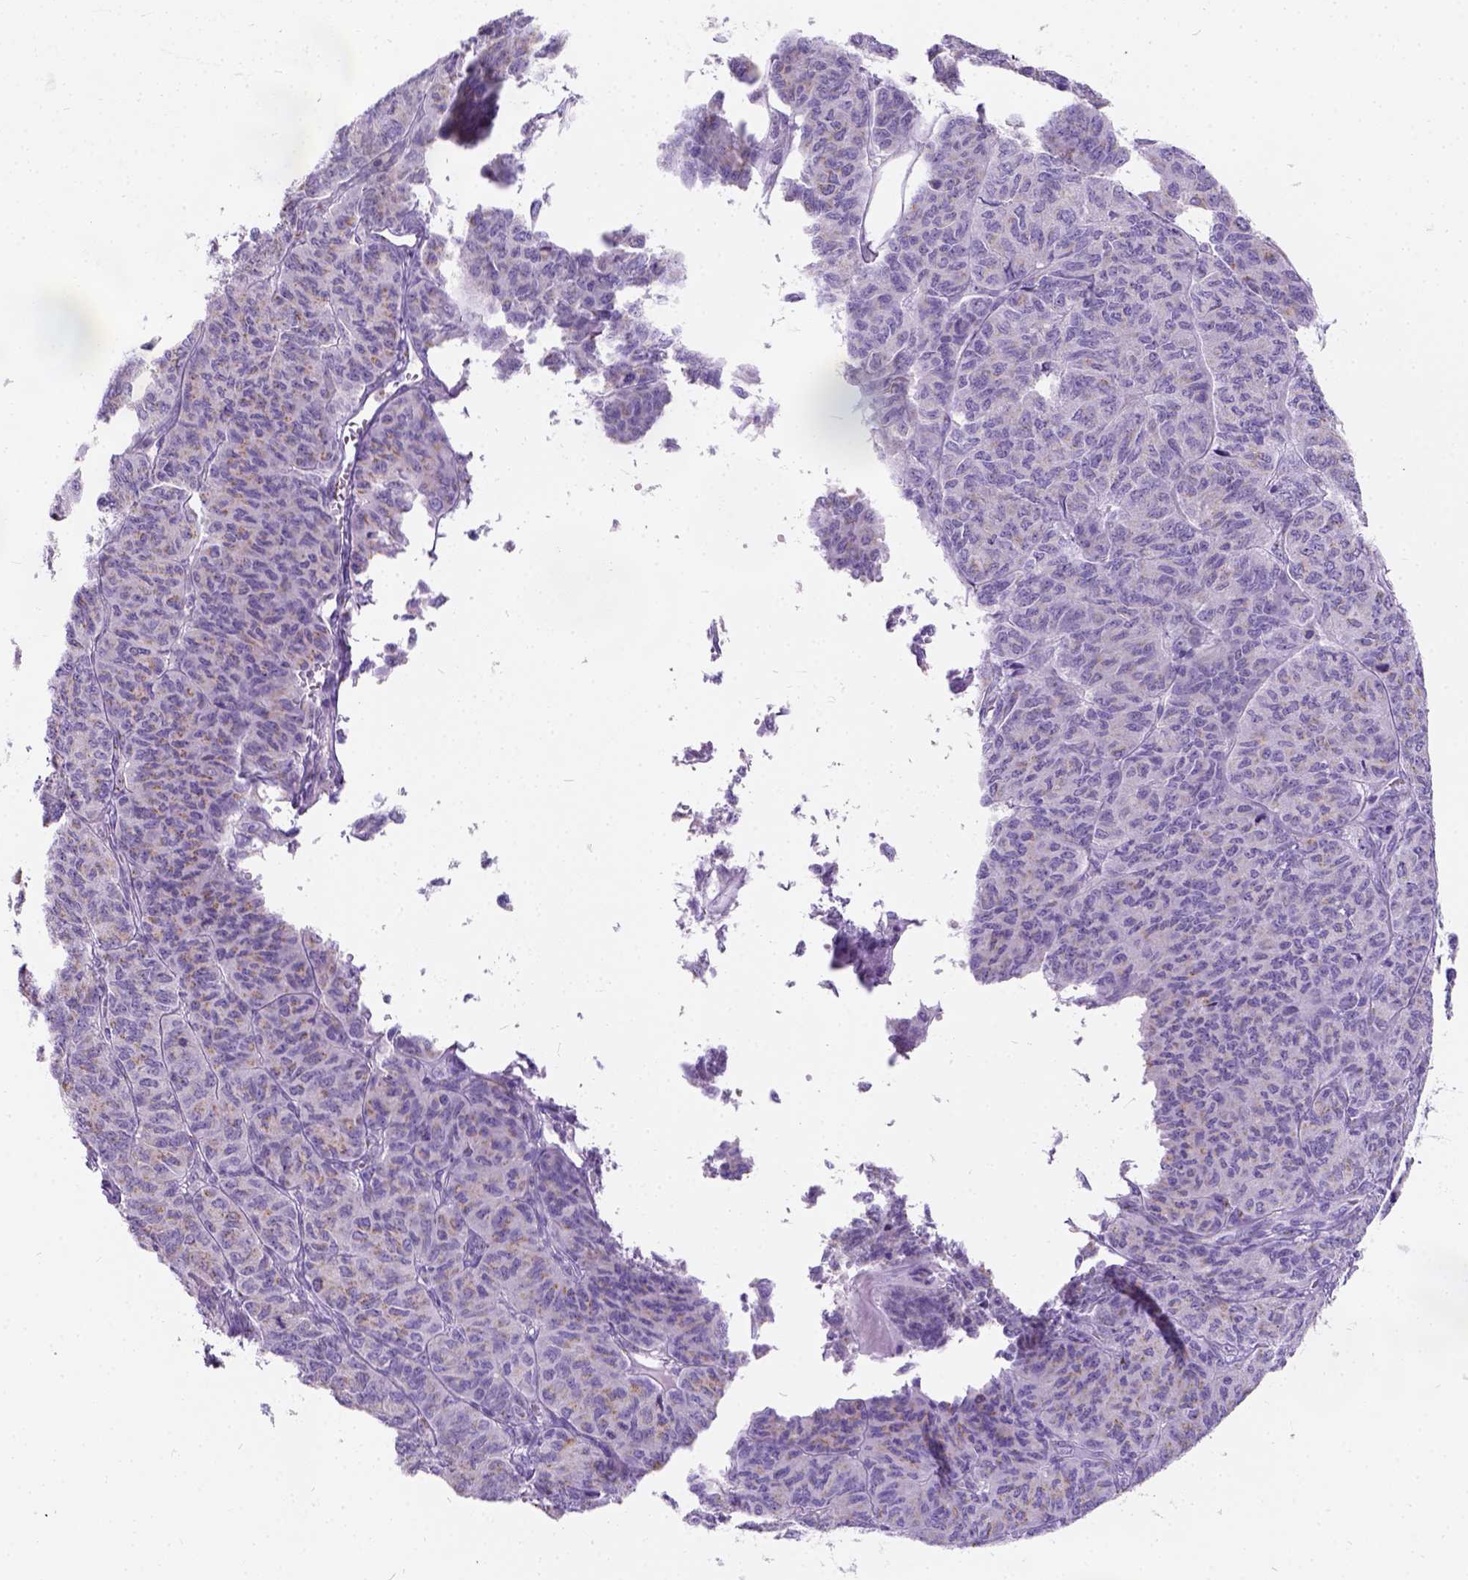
{"staining": {"intensity": "moderate", "quantity": "25%-75%", "location": "cytoplasmic/membranous"}, "tissue": "ovarian cancer", "cell_type": "Tumor cells", "image_type": "cancer", "snomed": [{"axis": "morphology", "description": "Carcinoma, endometroid"}, {"axis": "topography", "description": "Ovary"}], "caption": "High-magnification brightfield microscopy of ovarian cancer (endometroid carcinoma) stained with DAB (3,3'-diaminobenzidine) (brown) and counterstained with hematoxylin (blue). tumor cells exhibit moderate cytoplasmic/membranous positivity is identified in approximately25%-75% of cells.", "gene": "PHF7", "patient": {"sex": "female", "age": 80}}